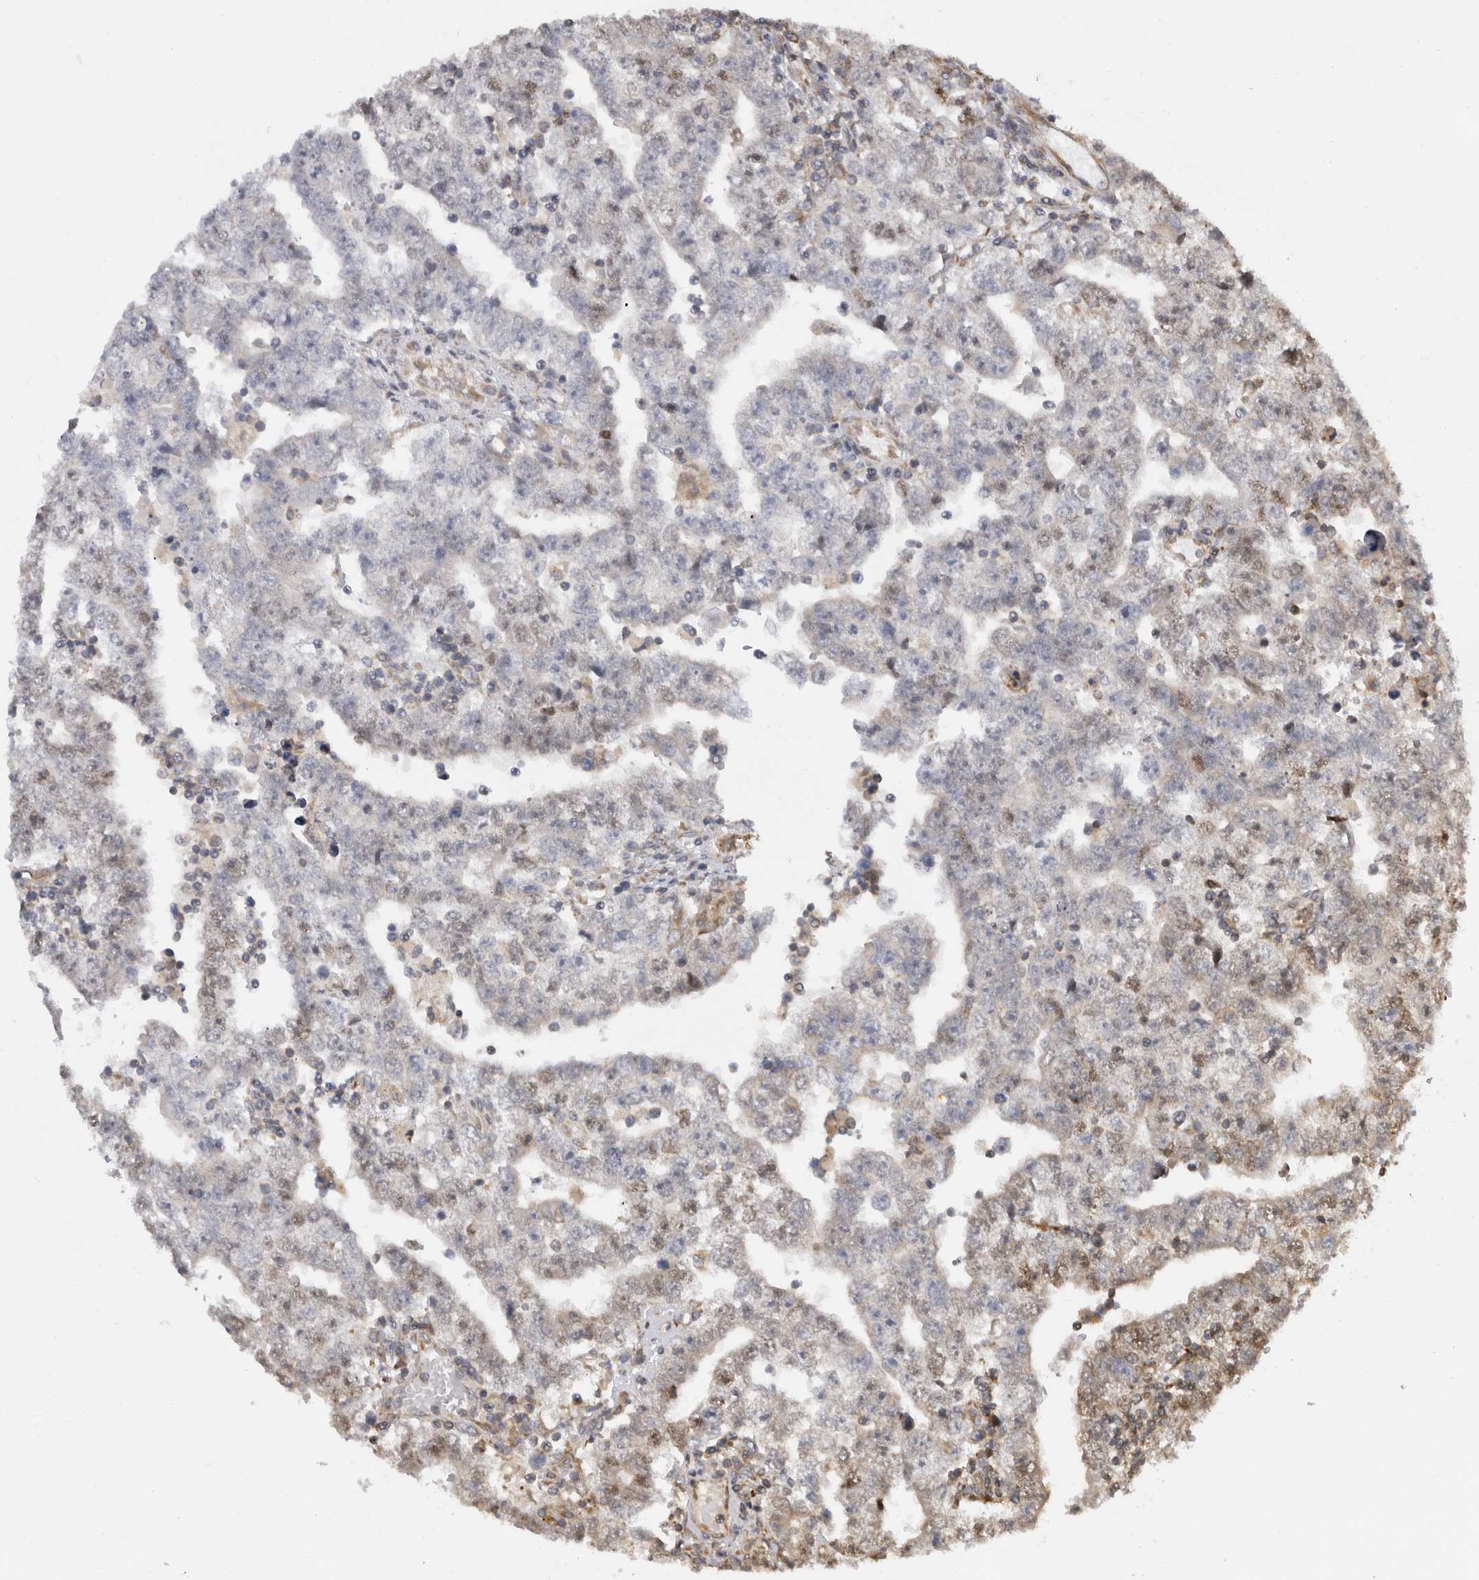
{"staining": {"intensity": "weak", "quantity": "<25%", "location": "nuclear"}, "tissue": "testis cancer", "cell_type": "Tumor cells", "image_type": "cancer", "snomed": [{"axis": "morphology", "description": "Carcinoma, Embryonal, NOS"}, {"axis": "topography", "description": "Testis"}], "caption": "This is an IHC micrograph of human testis embryonal carcinoma. There is no expression in tumor cells.", "gene": "PARP6", "patient": {"sex": "male", "age": 25}}